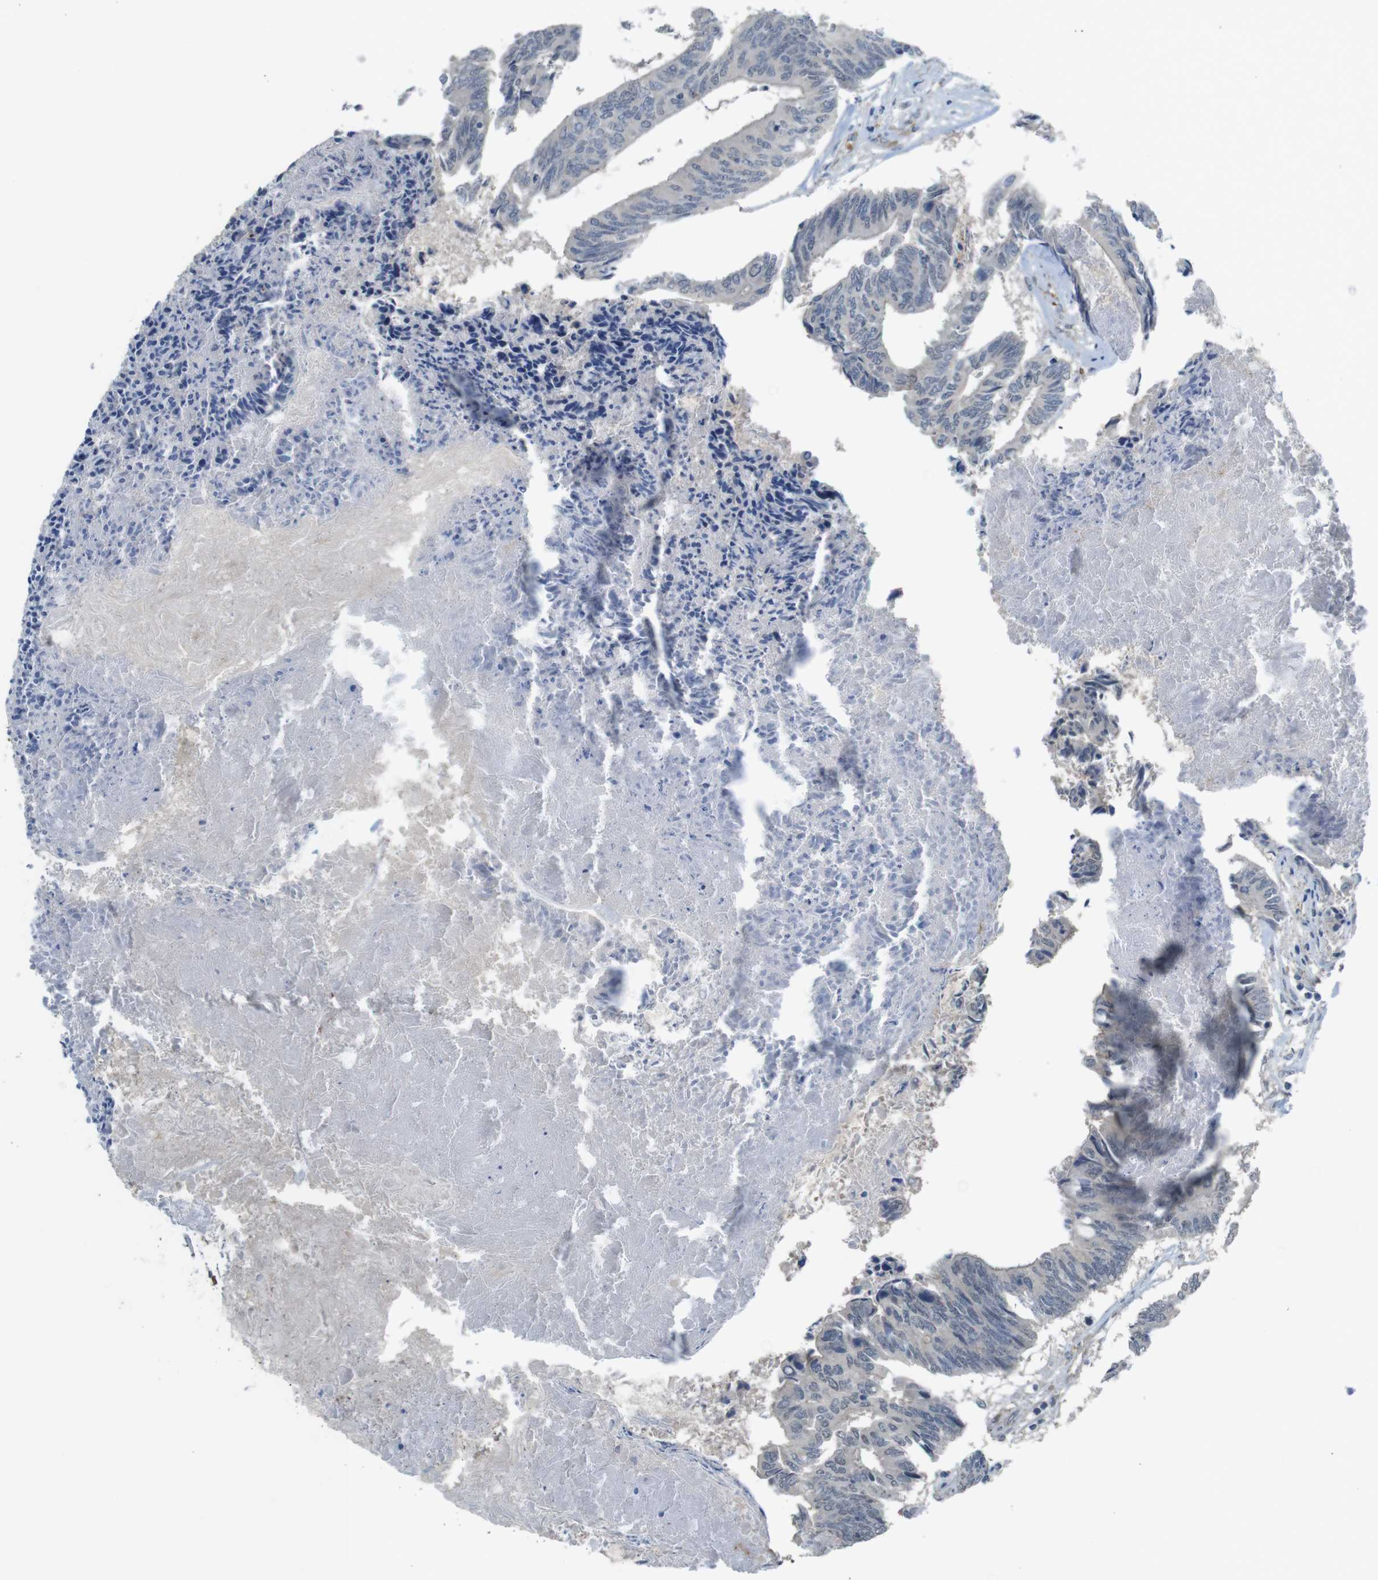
{"staining": {"intensity": "negative", "quantity": "none", "location": "none"}, "tissue": "colorectal cancer", "cell_type": "Tumor cells", "image_type": "cancer", "snomed": [{"axis": "morphology", "description": "Adenocarcinoma, NOS"}, {"axis": "topography", "description": "Rectum"}], "caption": "Tumor cells show no significant protein staining in adenocarcinoma (colorectal).", "gene": "GYPA", "patient": {"sex": "male", "age": 63}}